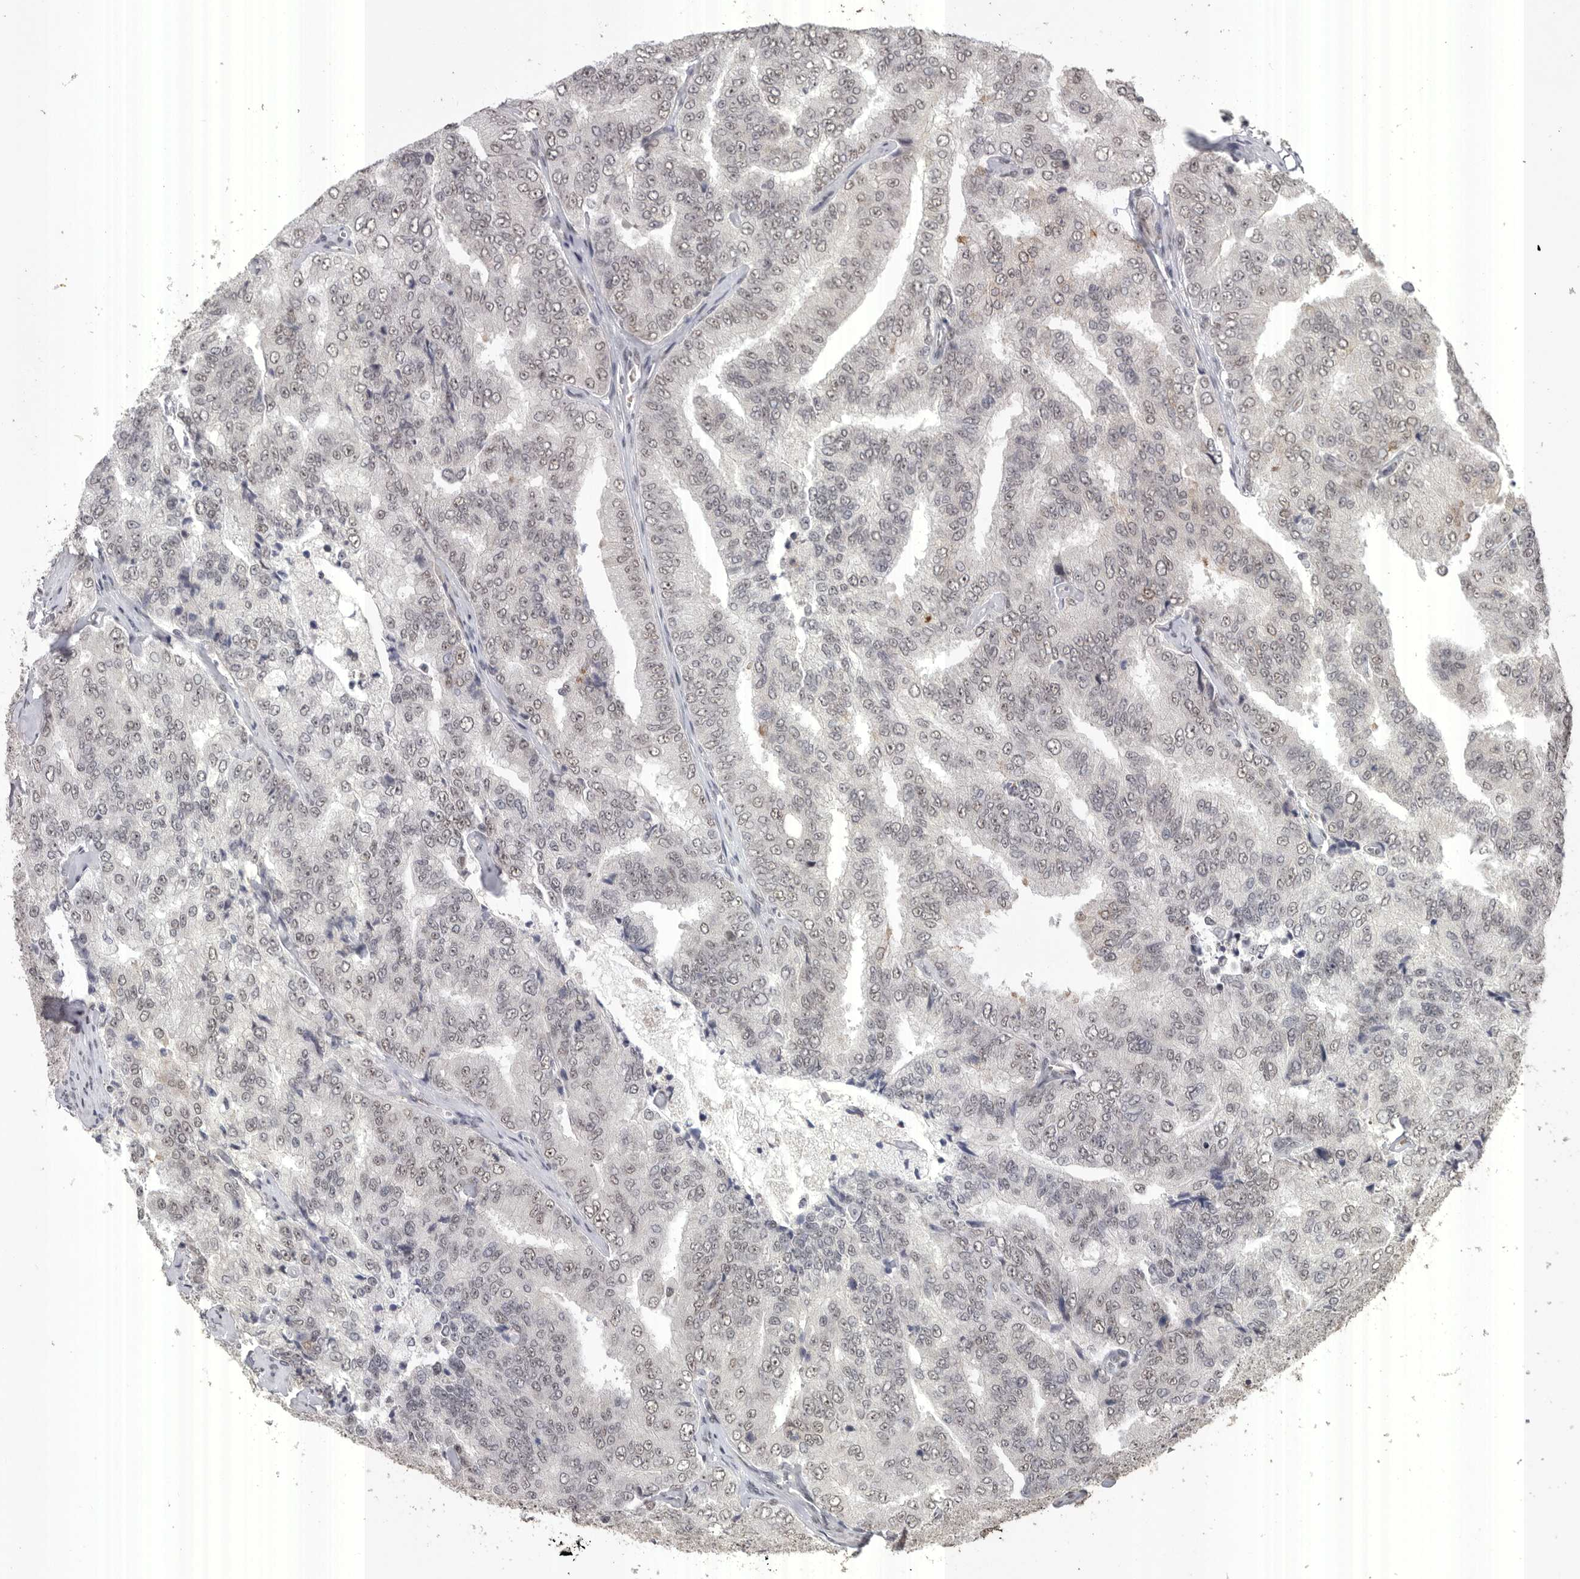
{"staining": {"intensity": "weak", "quantity": "<25%", "location": "nuclear"}, "tissue": "prostate cancer", "cell_type": "Tumor cells", "image_type": "cancer", "snomed": [{"axis": "morphology", "description": "Adenocarcinoma, High grade"}, {"axis": "topography", "description": "Prostate"}], "caption": "Immunohistochemistry micrograph of prostate high-grade adenocarcinoma stained for a protein (brown), which reveals no positivity in tumor cells.", "gene": "PPP1R10", "patient": {"sex": "male", "age": 58}}